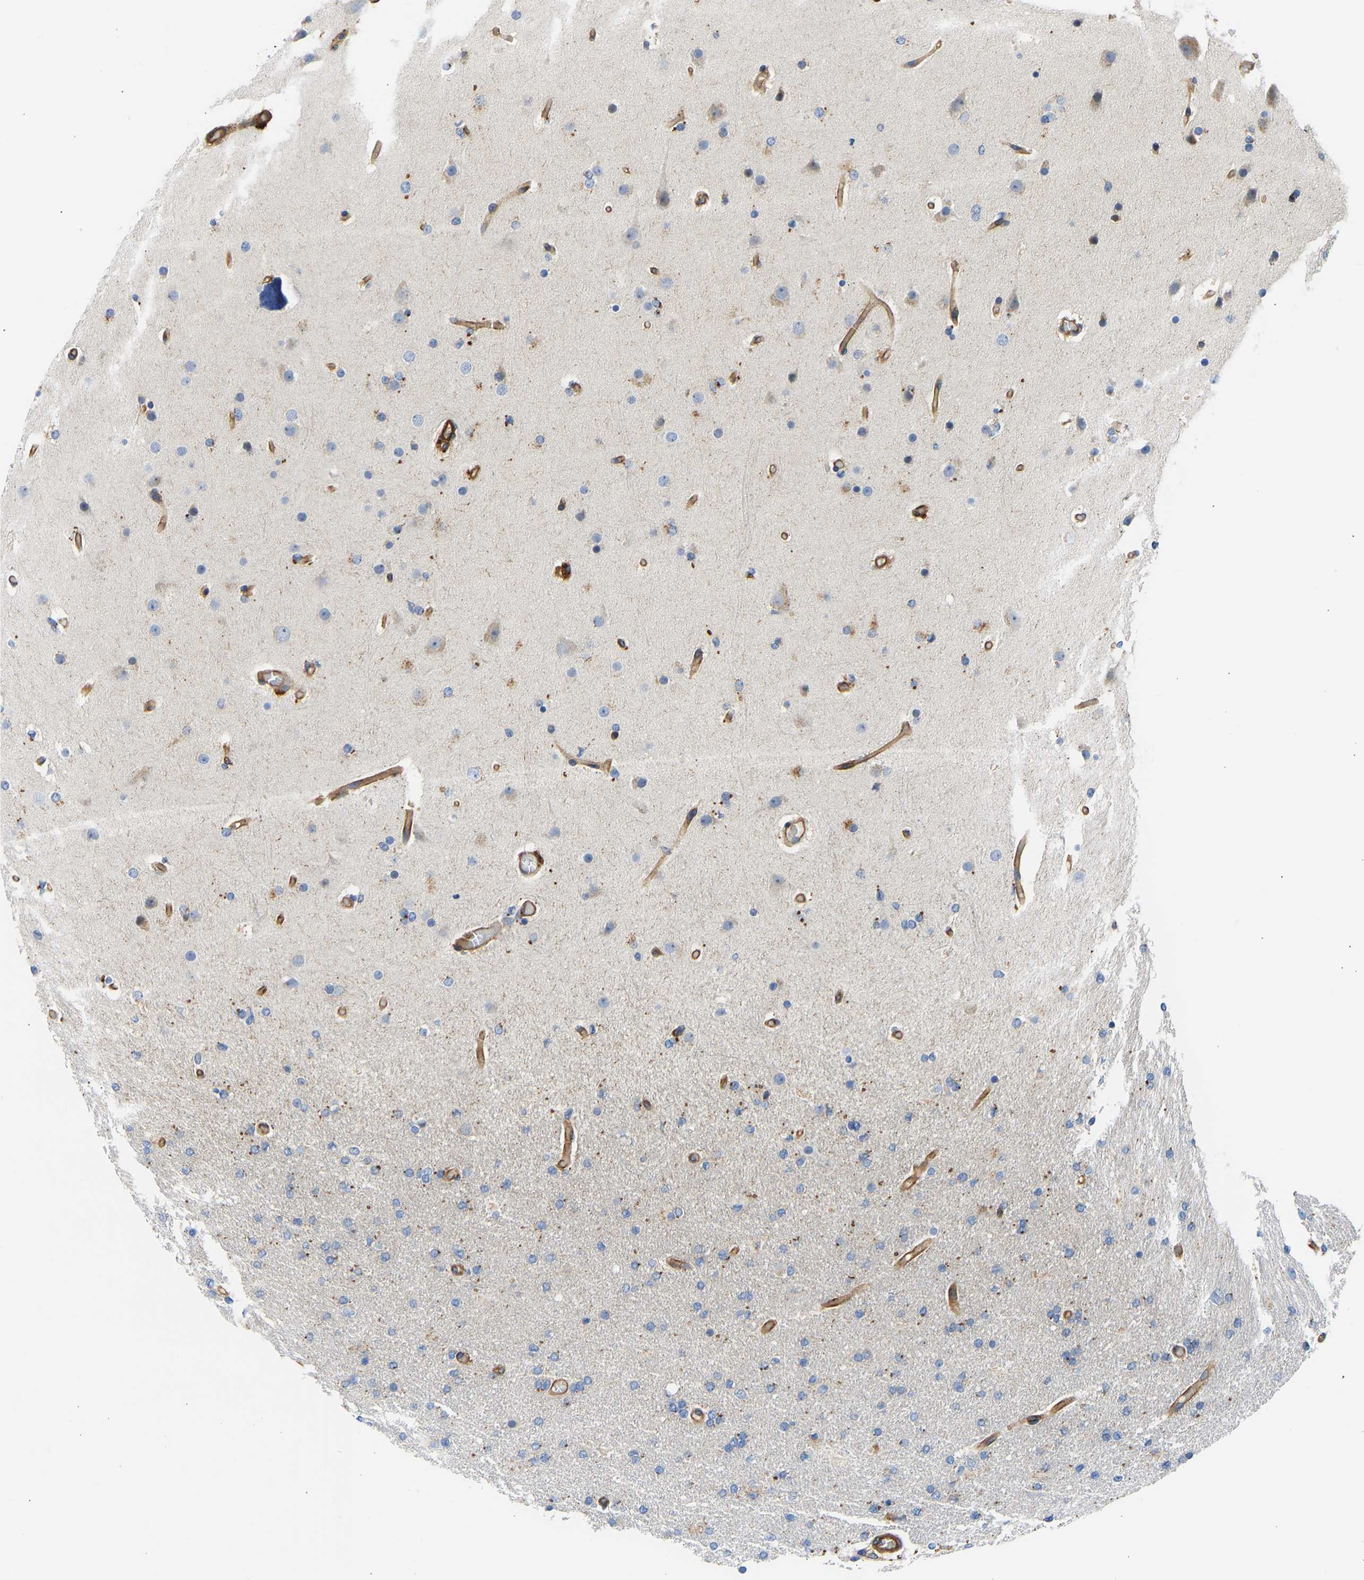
{"staining": {"intensity": "moderate", "quantity": "25%-75%", "location": "cytoplasmic/membranous"}, "tissue": "glioma", "cell_type": "Tumor cells", "image_type": "cancer", "snomed": [{"axis": "morphology", "description": "Glioma, malignant, High grade"}, {"axis": "topography", "description": "Cerebral cortex"}], "caption": "Moderate cytoplasmic/membranous staining is appreciated in approximately 25%-75% of tumor cells in glioma.", "gene": "MYO1C", "patient": {"sex": "female", "age": 36}}